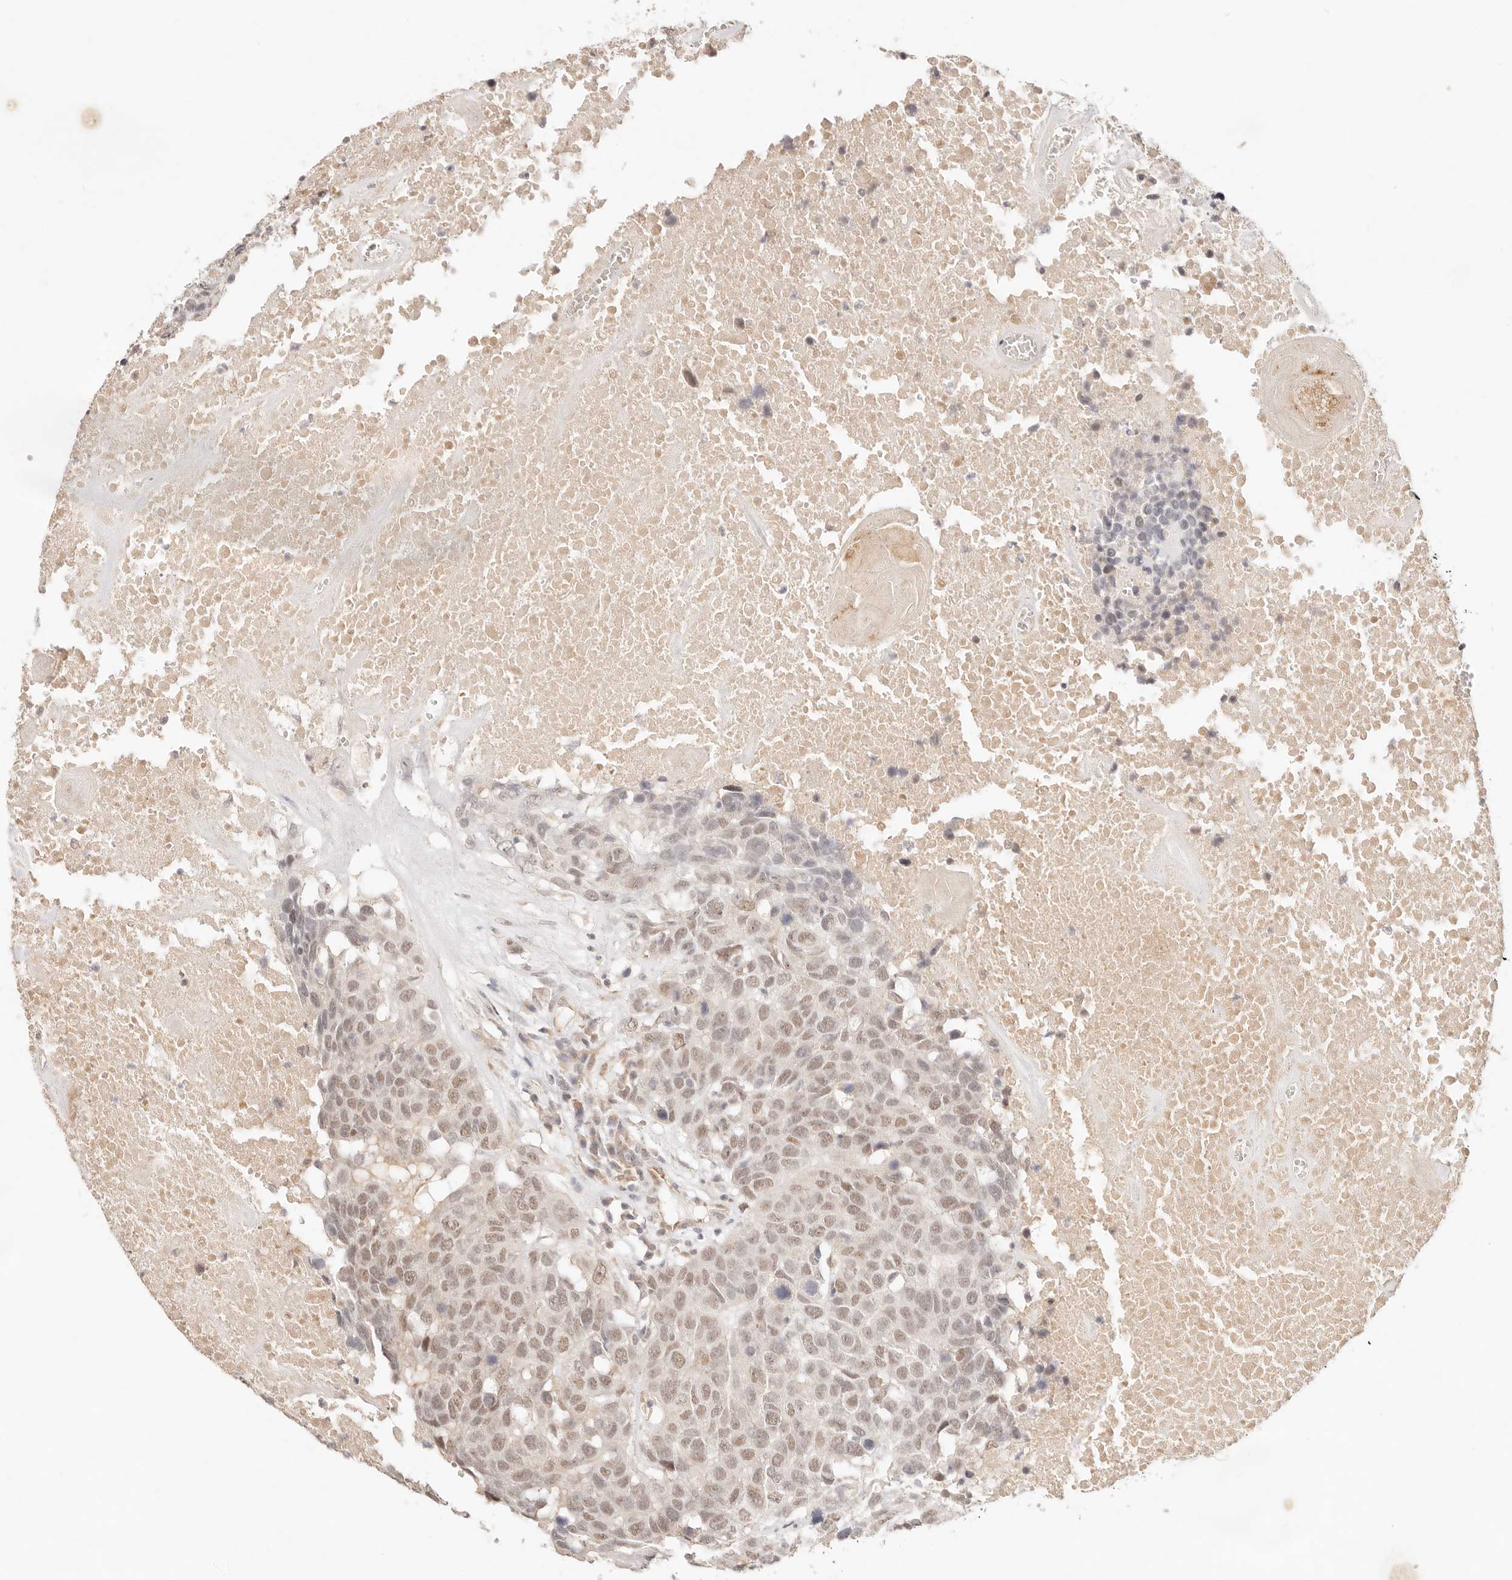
{"staining": {"intensity": "weak", "quantity": "25%-75%", "location": "nuclear"}, "tissue": "head and neck cancer", "cell_type": "Tumor cells", "image_type": "cancer", "snomed": [{"axis": "morphology", "description": "Squamous cell carcinoma, NOS"}, {"axis": "topography", "description": "Head-Neck"}], "caption": "Tumor cells demonstrate low levels of weak nuclear positivity in approximately 25%-75% of cells in squamous cell carcinoma (head and neck).", "gene": "GPR156", "patient": {"sex": "male", "age": 66}}